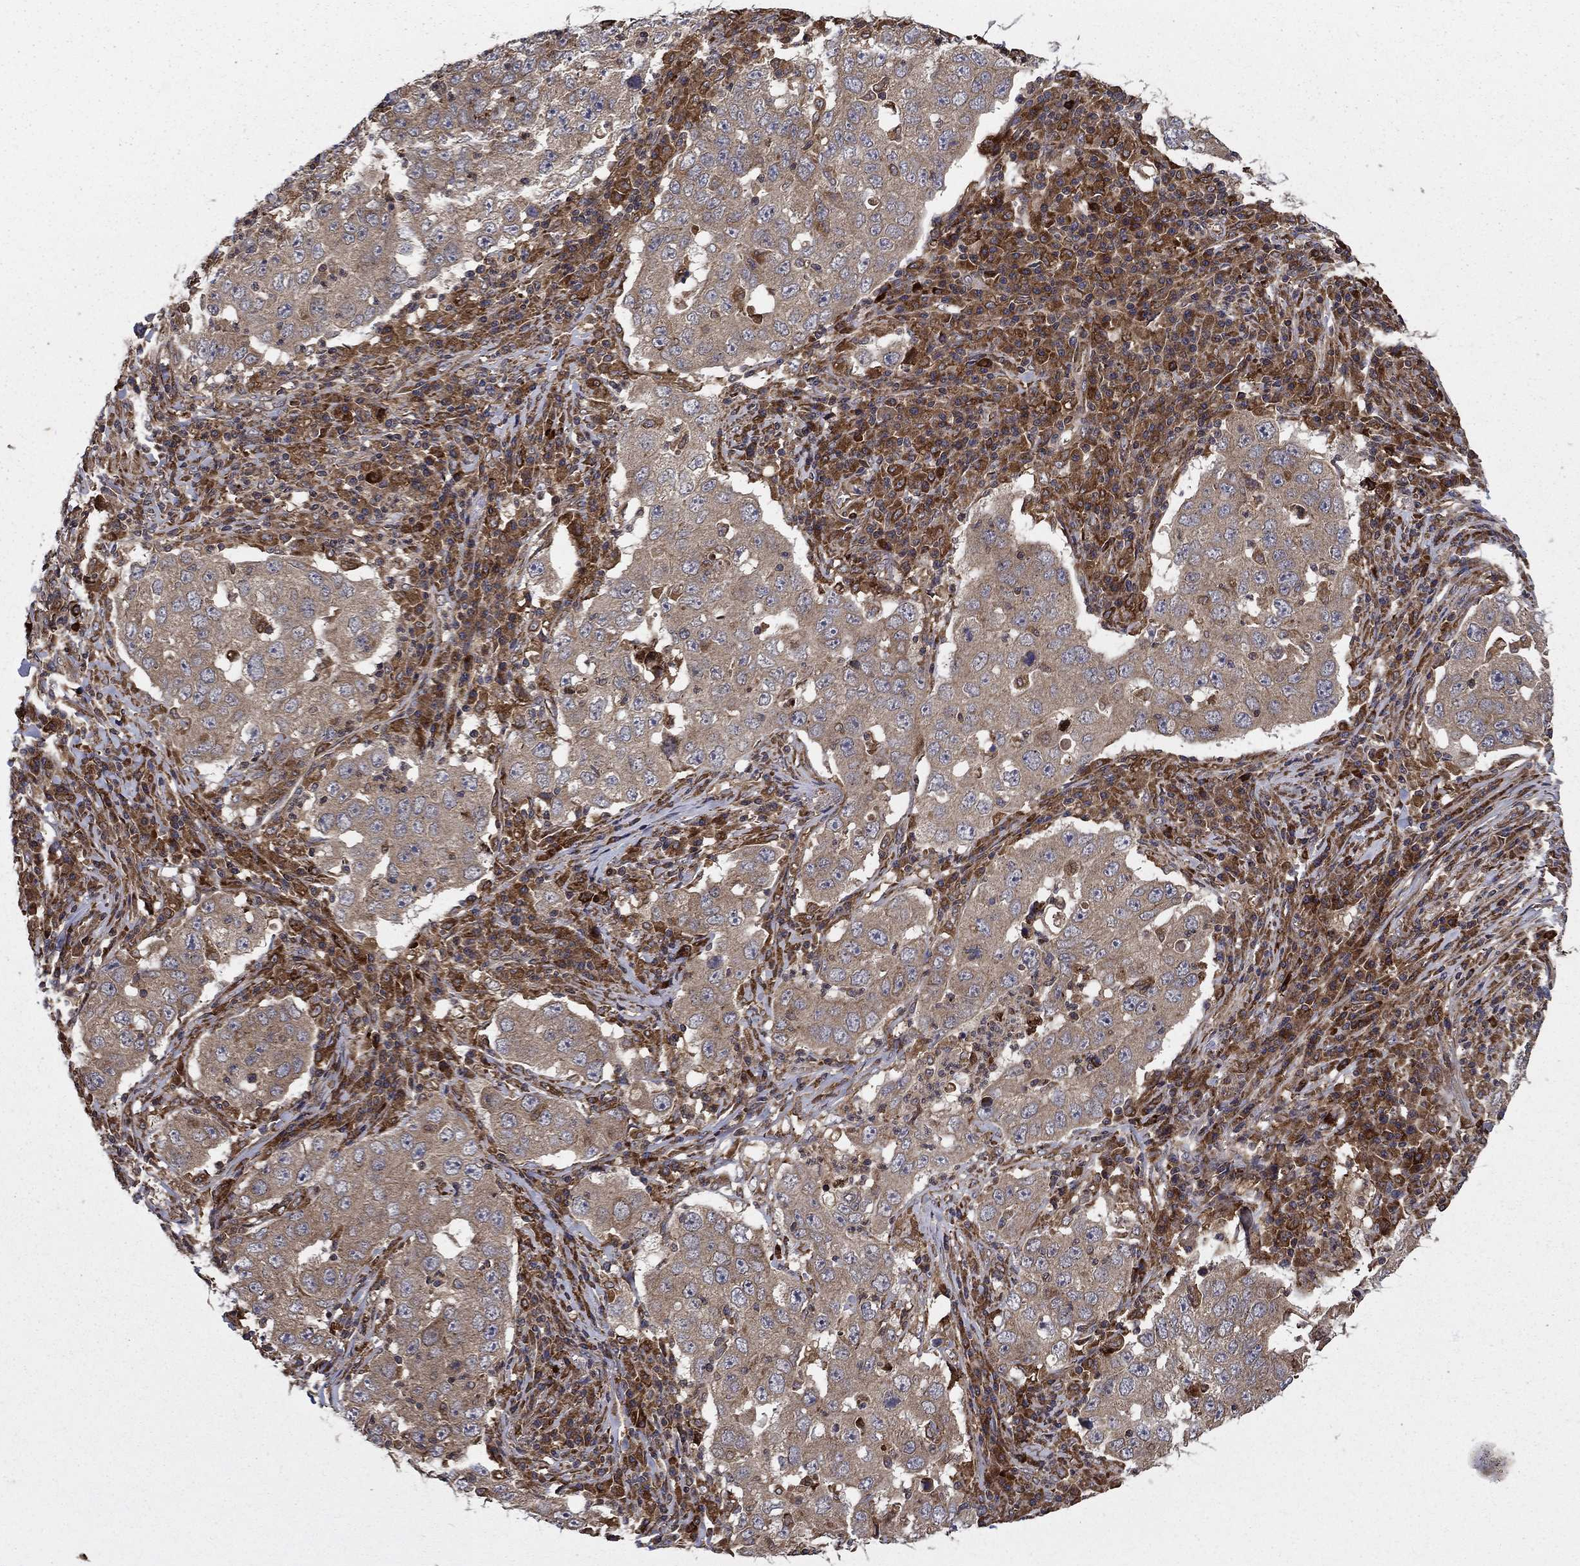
{"staining": {"intensity": "weak", "quantity": "25%-75%", "location": "cytoplasmic/membranous"}, "tissue": "lung cancer", "cell_type": "Tumor cells", "image_type": "cancer", "snomed": [{"axis": "morphology", "description": "Adenocarcinoma, NOS"}, {"axis": "topography", "description": "Lung"}], "caption": "Brown immunohistochemical staining in adenocarcinoma (lung) displays weak cytoplasmic/membranous positivity in about 25%-75% of tumor cells.", "gene": "BABAM2", "patient": {"sex": "male", "age": 73}}